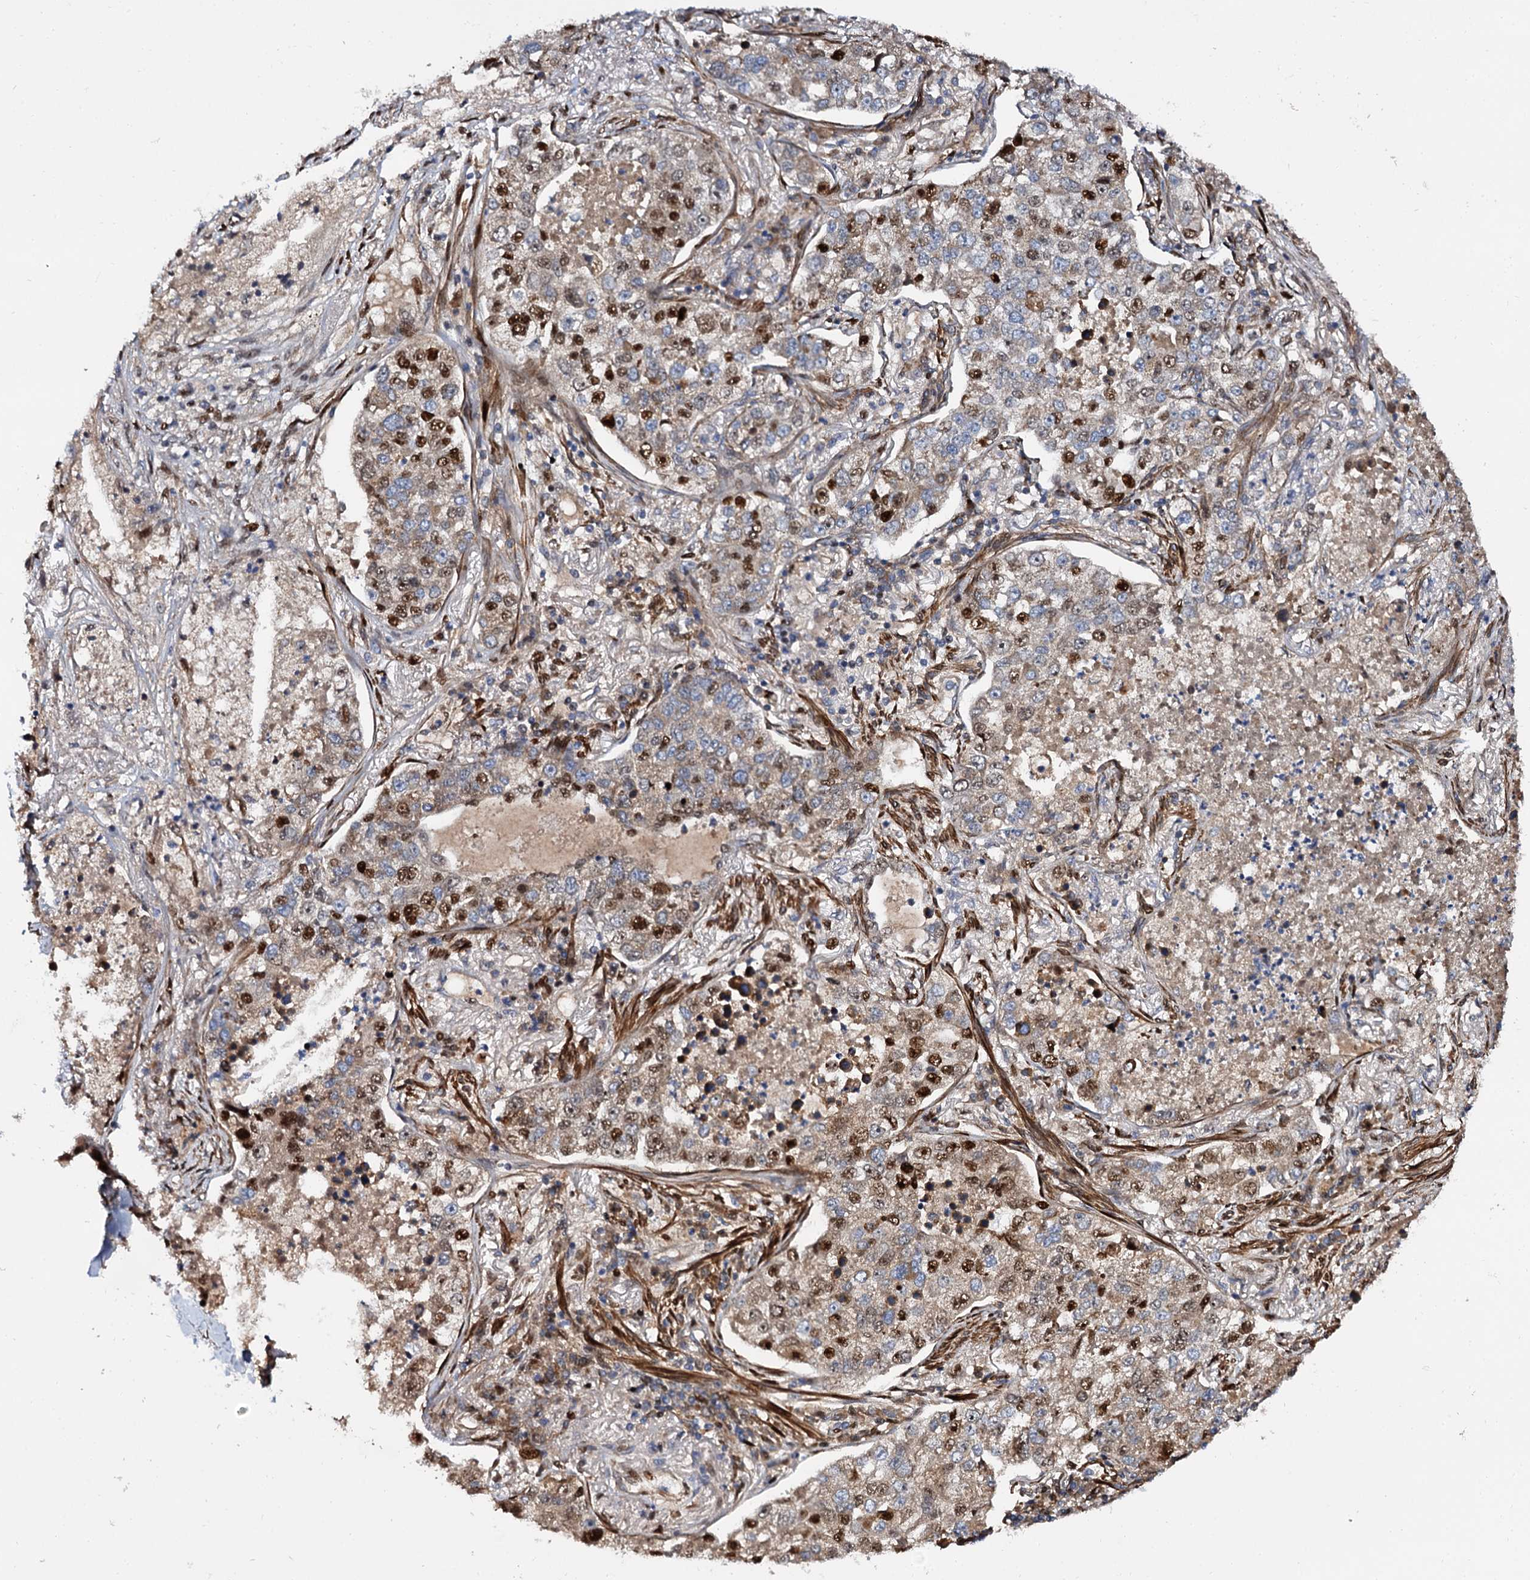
{"staining": {"intensity": "strong", "quantity": "25%-75%", "location": "nuclear"}, "tissue": "lung cancer", "cell_type": "Tumor cells", "image_type": "cancer", "snomed": [{"axis": "morphology", "description": "Adenocarcinoma, NOS"}, {"axis": "topography", "description": "Lung"}], "caption": "The micrograph displays immunohistochemical staining of lung adenocarcinoma. There is strong nuclear expression is appreciated in approximately 25%-75% of tumor cells. The staining was performed using DAB to visualize the protein expression in brown, while the nuclei were stained in blue with hematoxylin (Magnification: 20x).", "gene": "ISM2", "patient": {"sex": "male", "age": 49}}